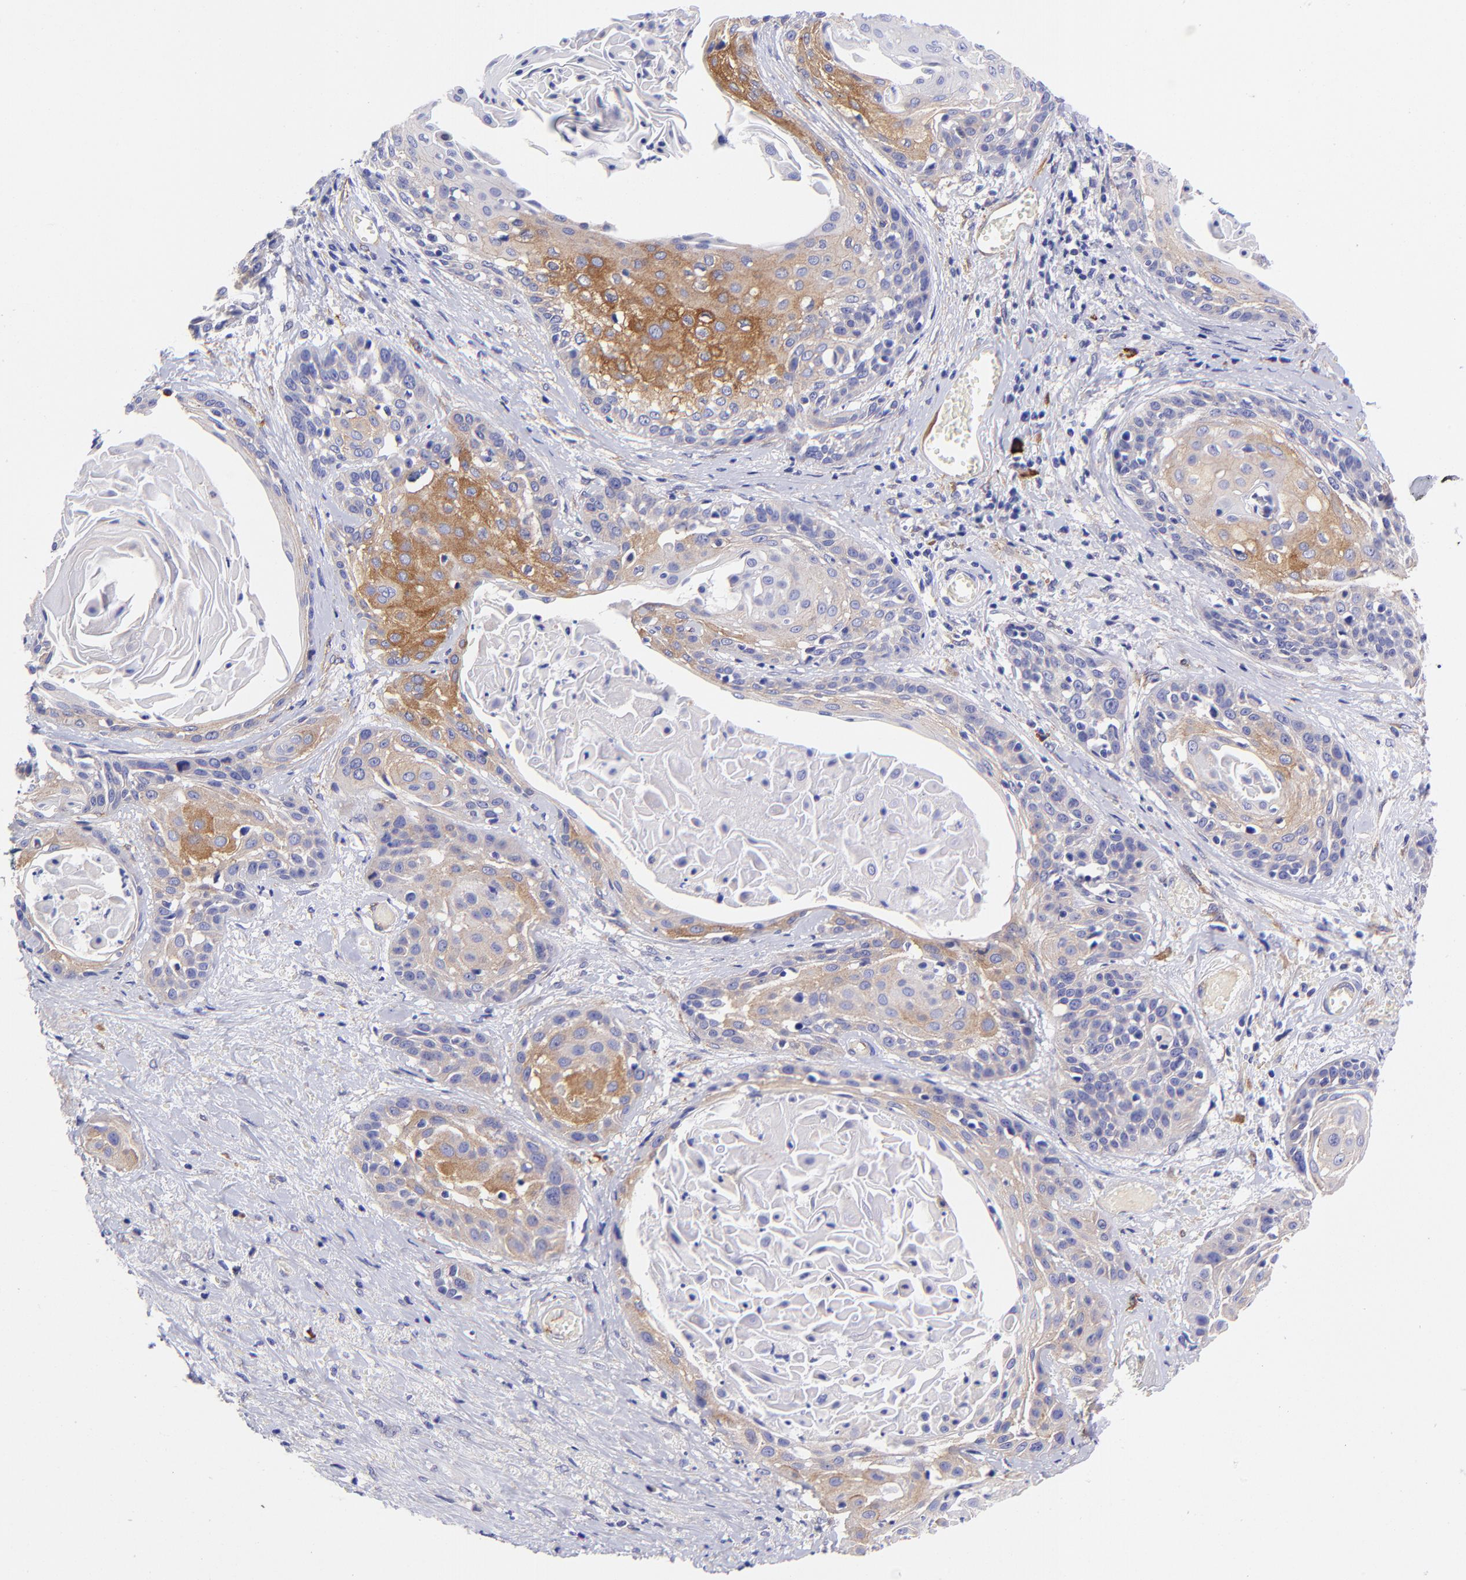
{"staining": {"intensity": "moderate", "quantity": "<25%", "location": "cytoplasmic/membranous"}, "tissue": "cervical cancer", "cell_type": "Tumor cells", "image_type": "cancer", "snomed": [{"axis": "morphology", "description": "Squamous cell carcinoma, NOS"}, {"axis": "topography", "description": "Cervix"}], "caption": "Human cervical cancer stained for a protein (brown) shows moderate cytoplasmic/membranous positive positivity in approximately <25% of tumor cells.", "gene": "PPFIBP1", "patient": {"sex": "female", "age": 57}}